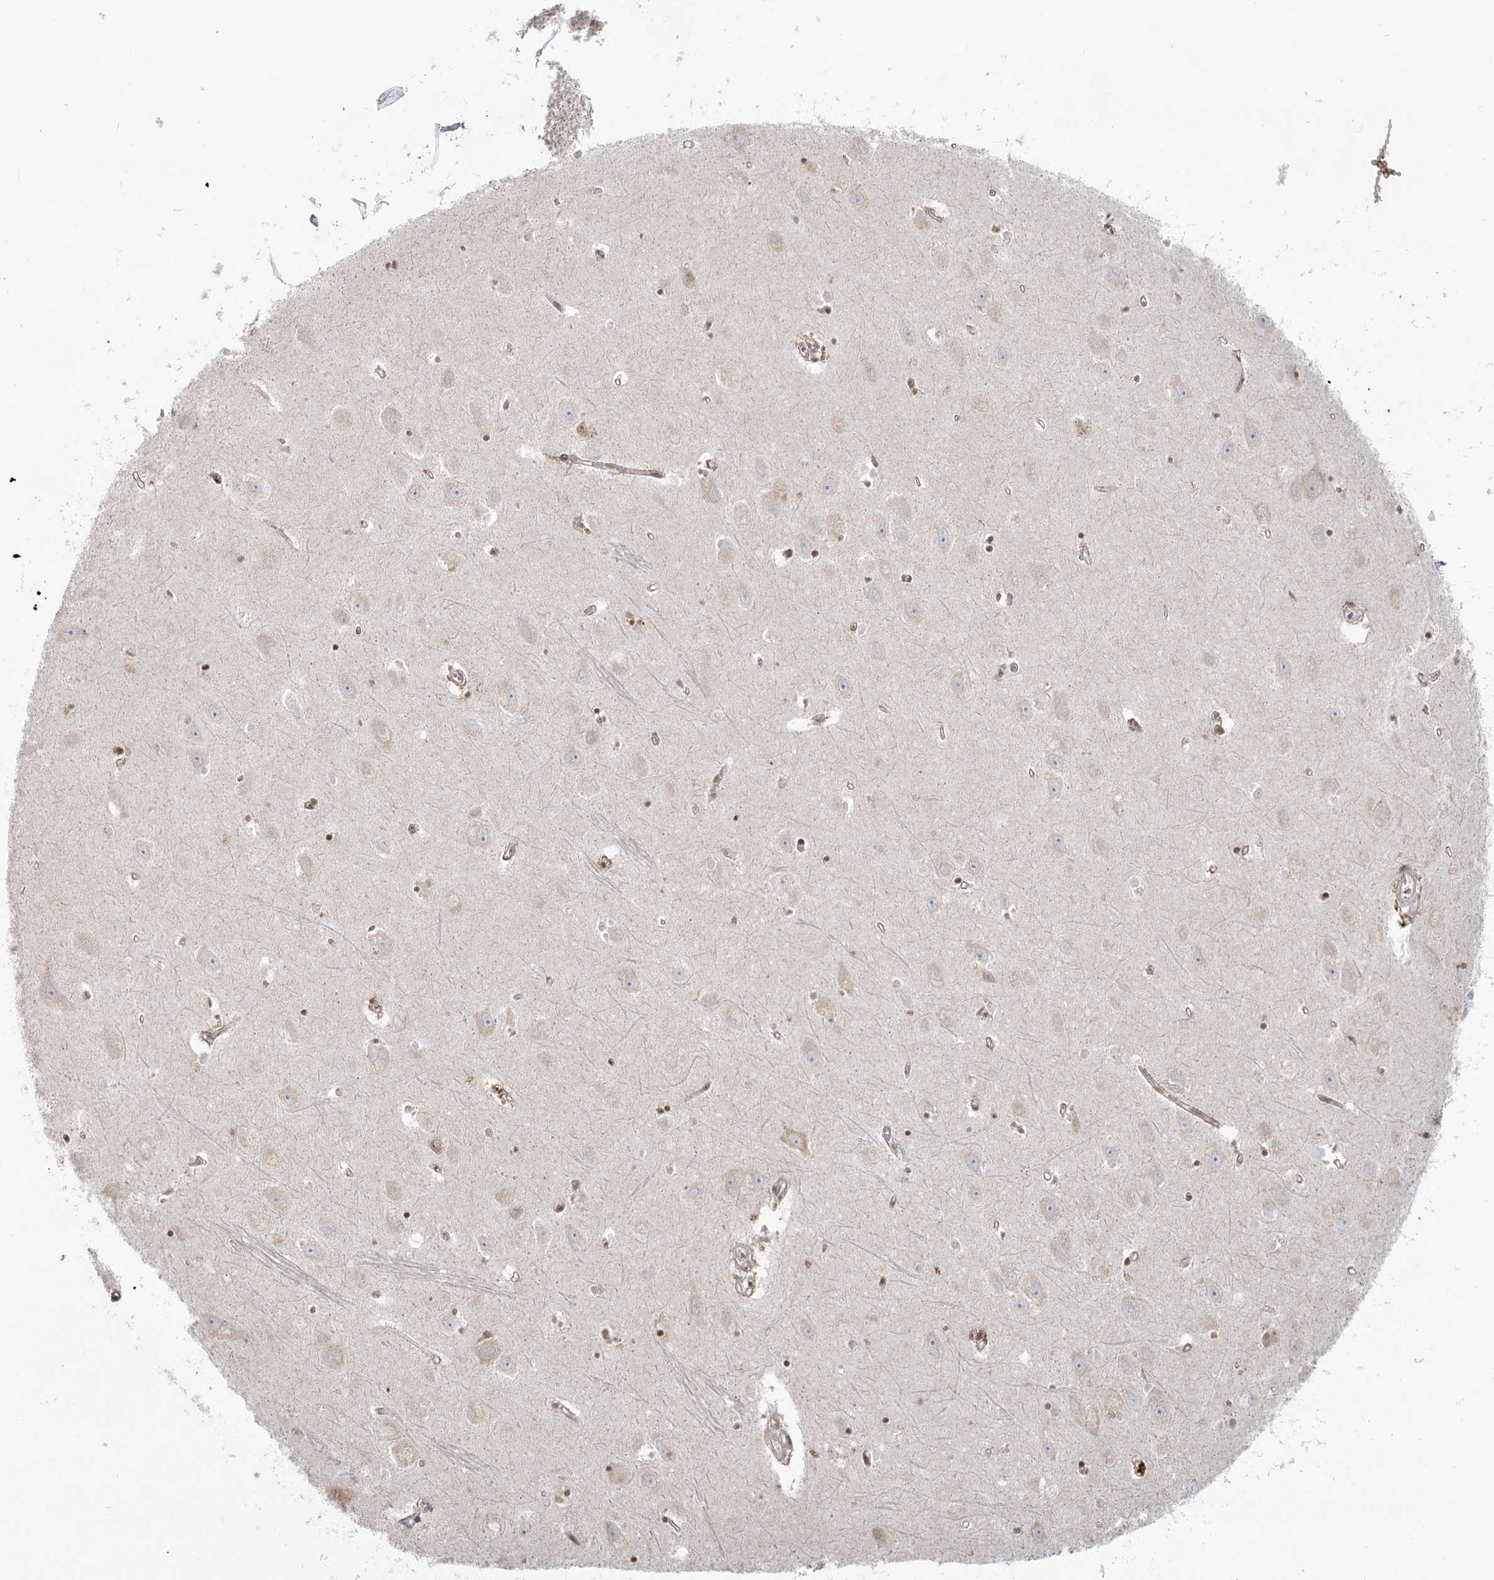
{"staining": {"intensity": "weak", "quantity": "25%-75%", "location": "cytoplasmic/membranous,nuclear"}, "tissue": "hippocampus", "cell_type": "Glial cells", "image_type": "normal", "snomed": [{"axis": "morphology", "description": "Normal tissue, NOS"}, {"axis": "topography", "description": "Hippocampus"}], "caption": "DAB (3,3'-diaminobenzidine) immunohistochemical staining of unremarkable hippocampus demonstrates weak cytoplasmic/membranous,nuclear protein expression in approximately 25%-75% of glial cells. The protein is stained brown, and the nuclei are stained in blue (DAB (3,3'-diaminobenzidine) IHC with brightfield microscopy, high magnification).", "gene": "R3HCC1L", "patient": {"sex": "female", "age": 64}}